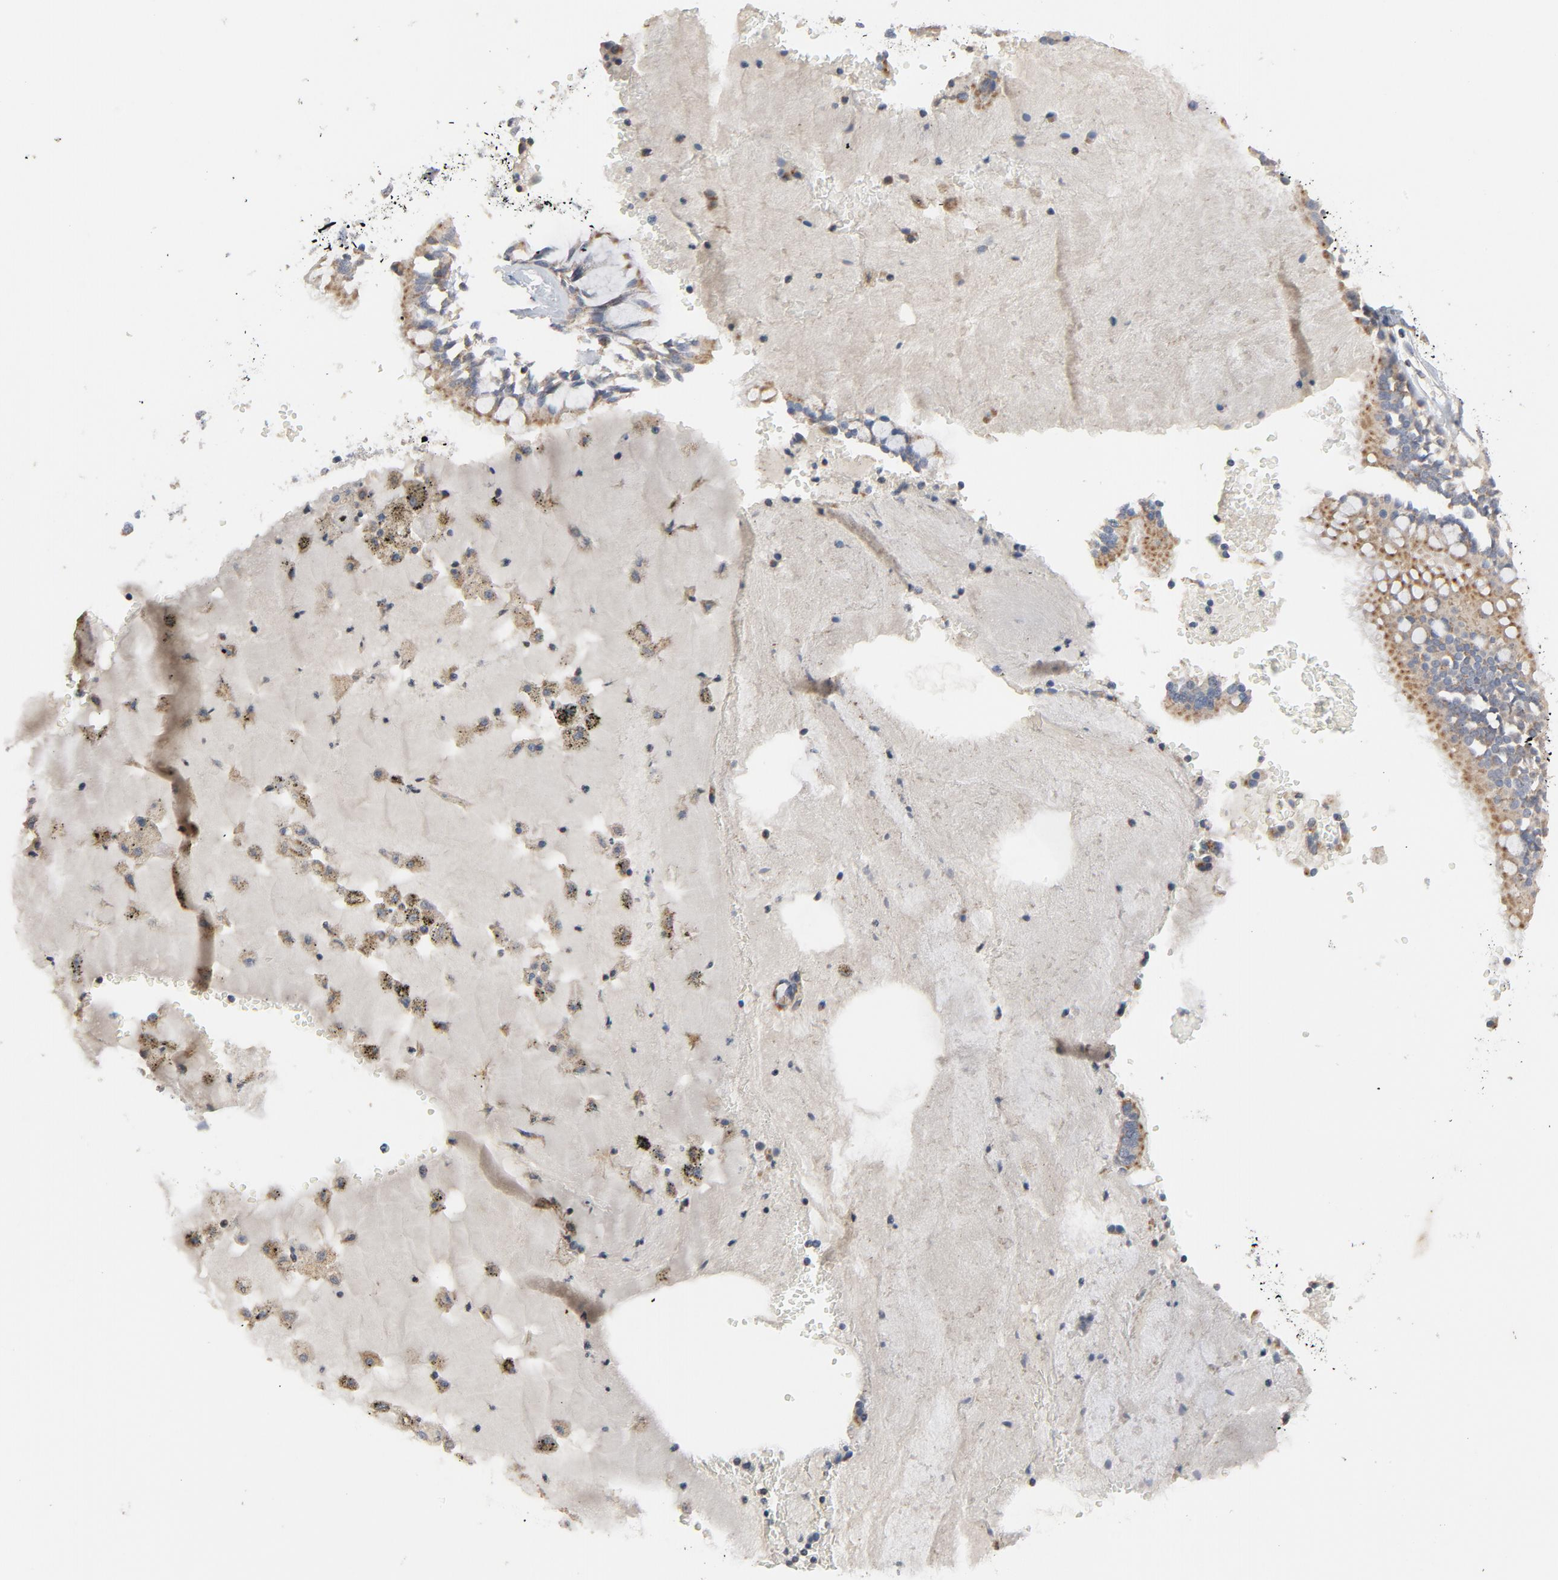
{"staining": {"intensity": "moderate", "quantity": ">75%", "location": "nuclear"}, "tissue": "bronchus", "cell_type": "Respiratory epithelial cells", "image_type": "normal", "snomed": [{"axis": "morphology", "description": "Normal tissue, NOS"}, {"axis": "topography", "description": "Bronchus"}, {"axis": "topography", "description": "Lung"}], "caption": "An image of bronchus stained for a protein exhibits moderate nuclear brown staining in respiratory epithelial cells. Ihc stains the protein in brown and the nuclei are stained blue.", "gene": "C14orf119", "patient": {"sex": "female", "age": 56}}